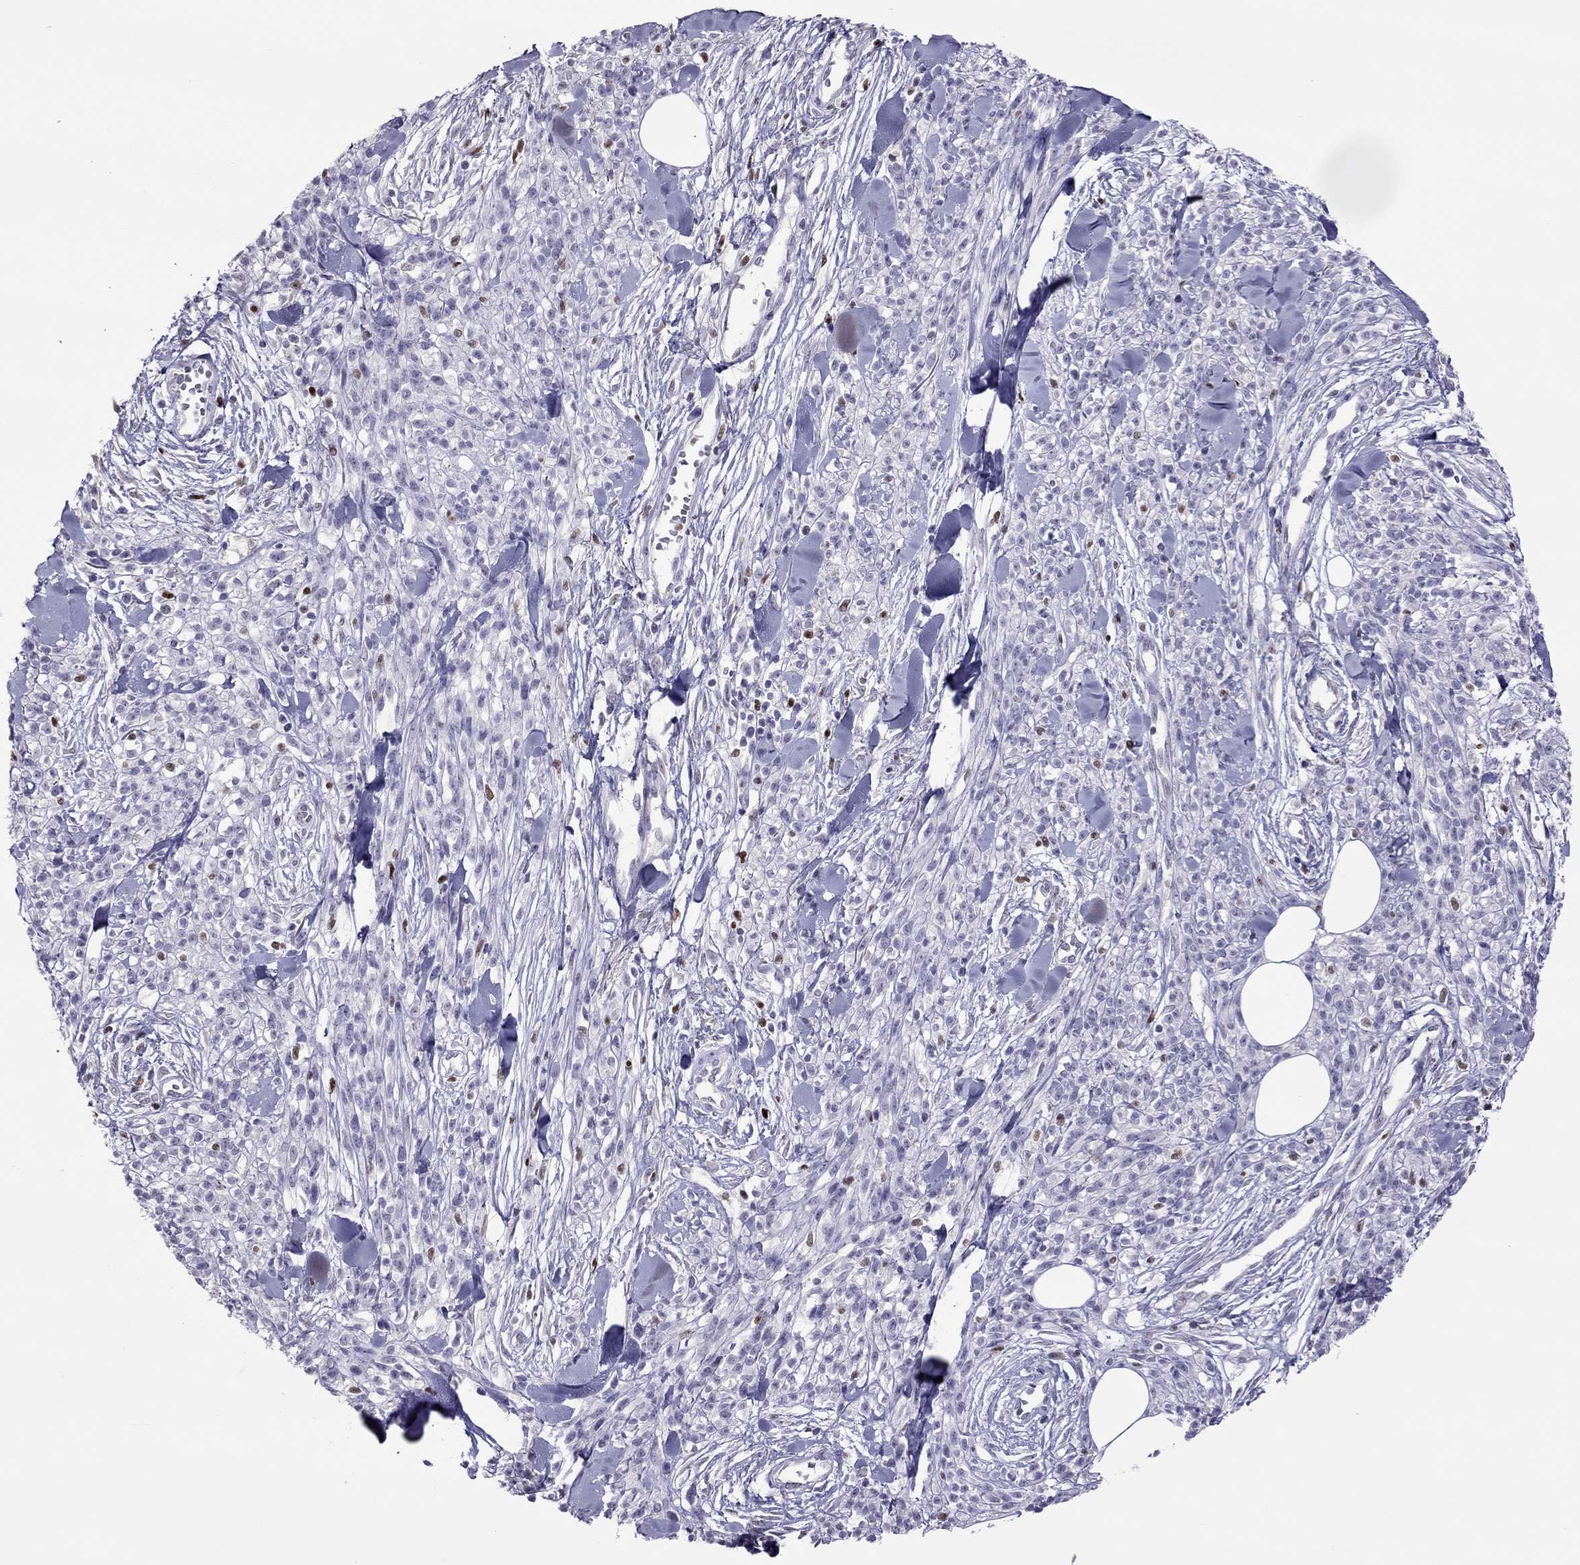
{"staining": {"intensity": "negative", "quantity": "none", "location": "none"}, "tissue": "melanoma", "cell_type": "Tumor cells", "image_type": "cancer", "snomed": [{"axis": "morphology", "description": "Malignant melanoma, NOS"}, {"axis": "topography", "description": "Skin"}, {"axis": "topography", "description": "Skin of trunk"}], "caption": "DAB immunohistochemical staining of melanoma shows no significant staining in tumor cells.", "gene": "SPINT3", "patient": {"sex": "male", "age": 74}}